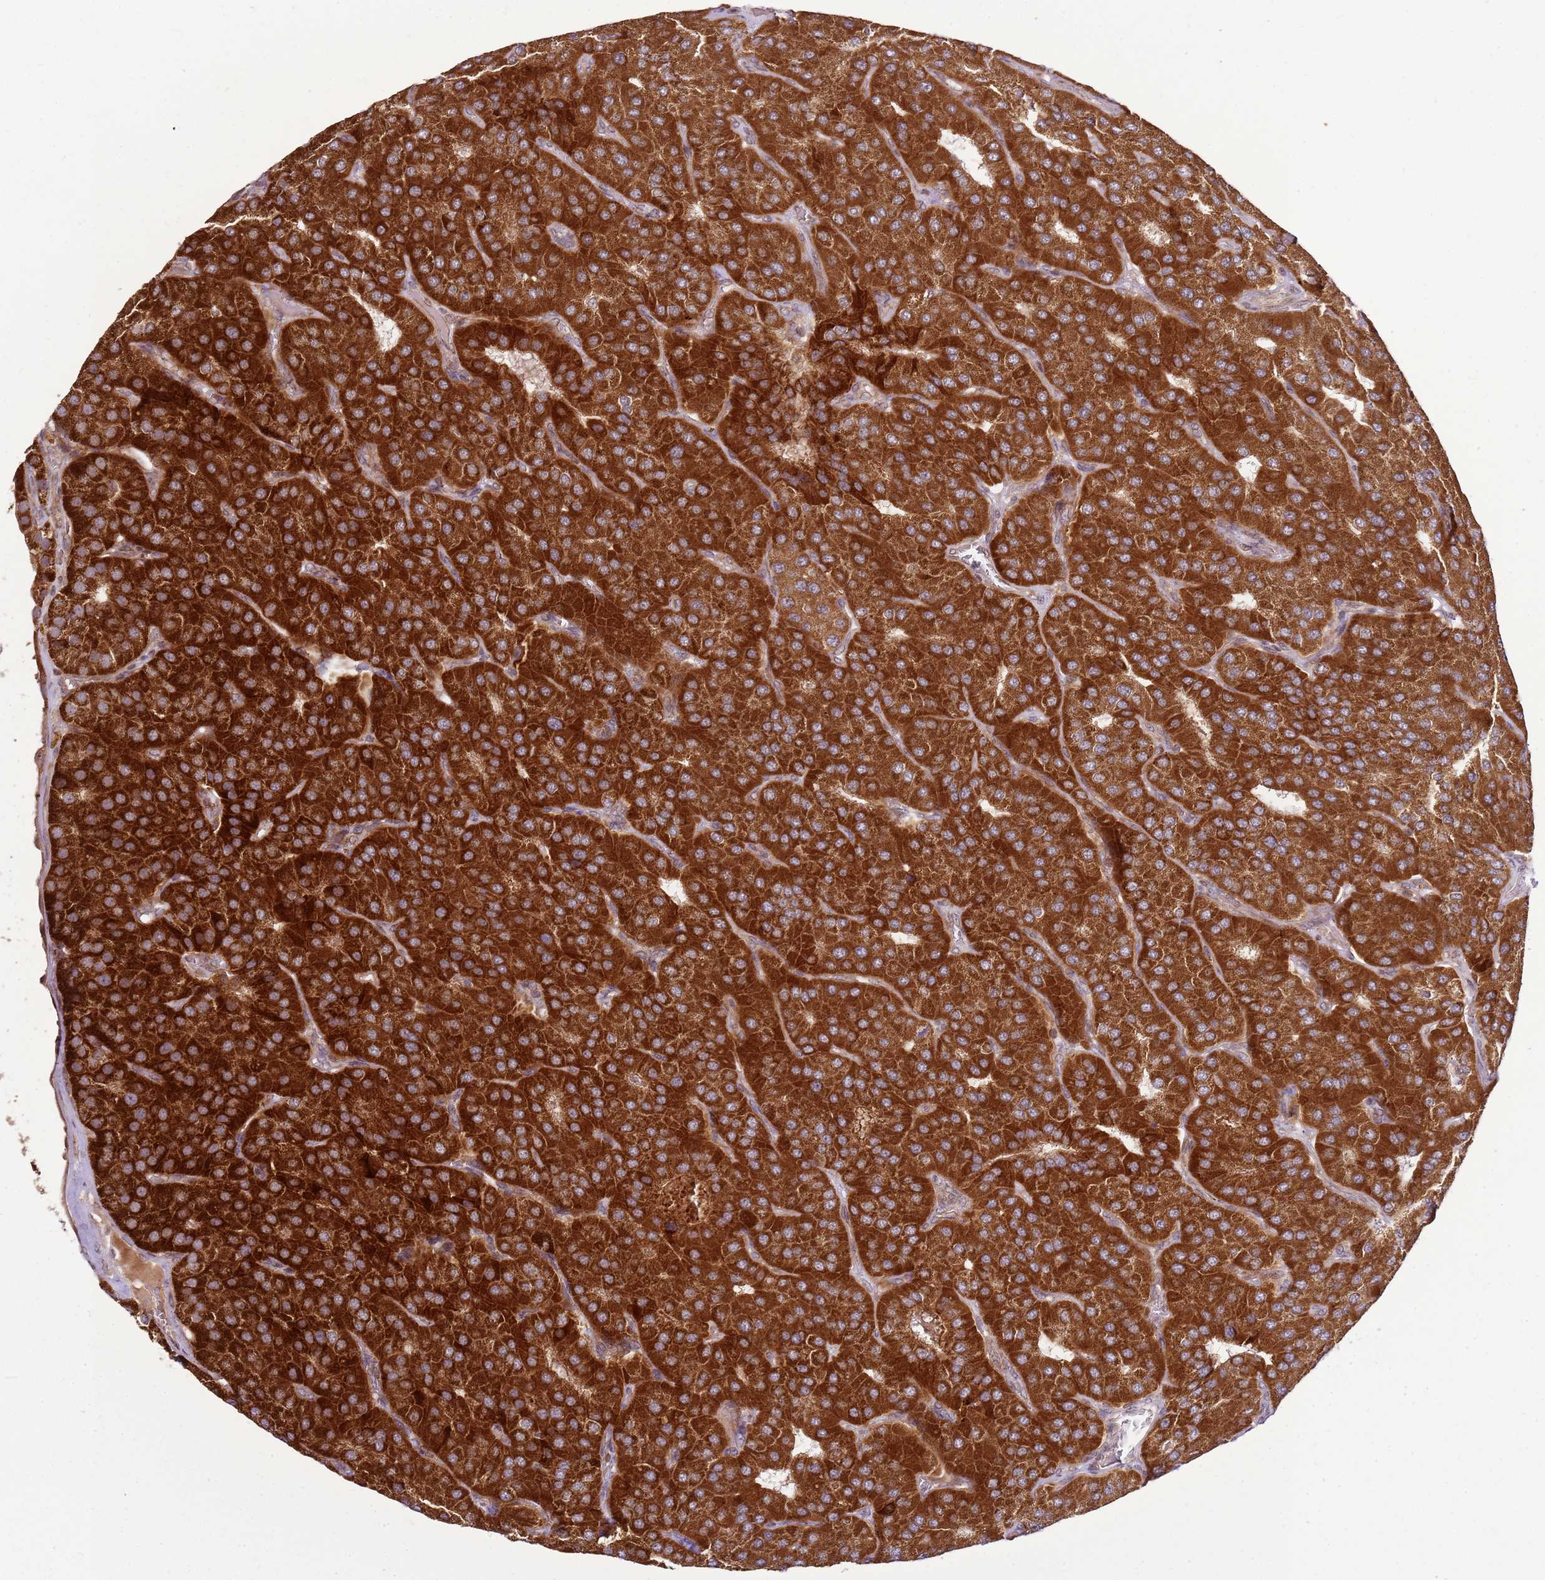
{"staining": {"intensity": "strong", "quantity": ">75%", "location": "cytoplasmic/membranous"}, "tissue": "parathyroid gland", "cell_type": "Glandular cells", "image_type": "normal", "snomed": [{"axis": "morphology", "description": "Normal tissue, NOS"}, {"axis": "morphology", "description": "Adenoma, NOS"}, {"axis": "topography", "description": "Parathyroid gland"}], "caption": "A histopathology image showing strong cytoplasmic/membranous staining in approximately >75% of glandular cells in benign parathyroid gland, as visualized by brown immunohistochemical staining.", "gene": "RASA3", "patient": {"sex": "female", "age": 86}}